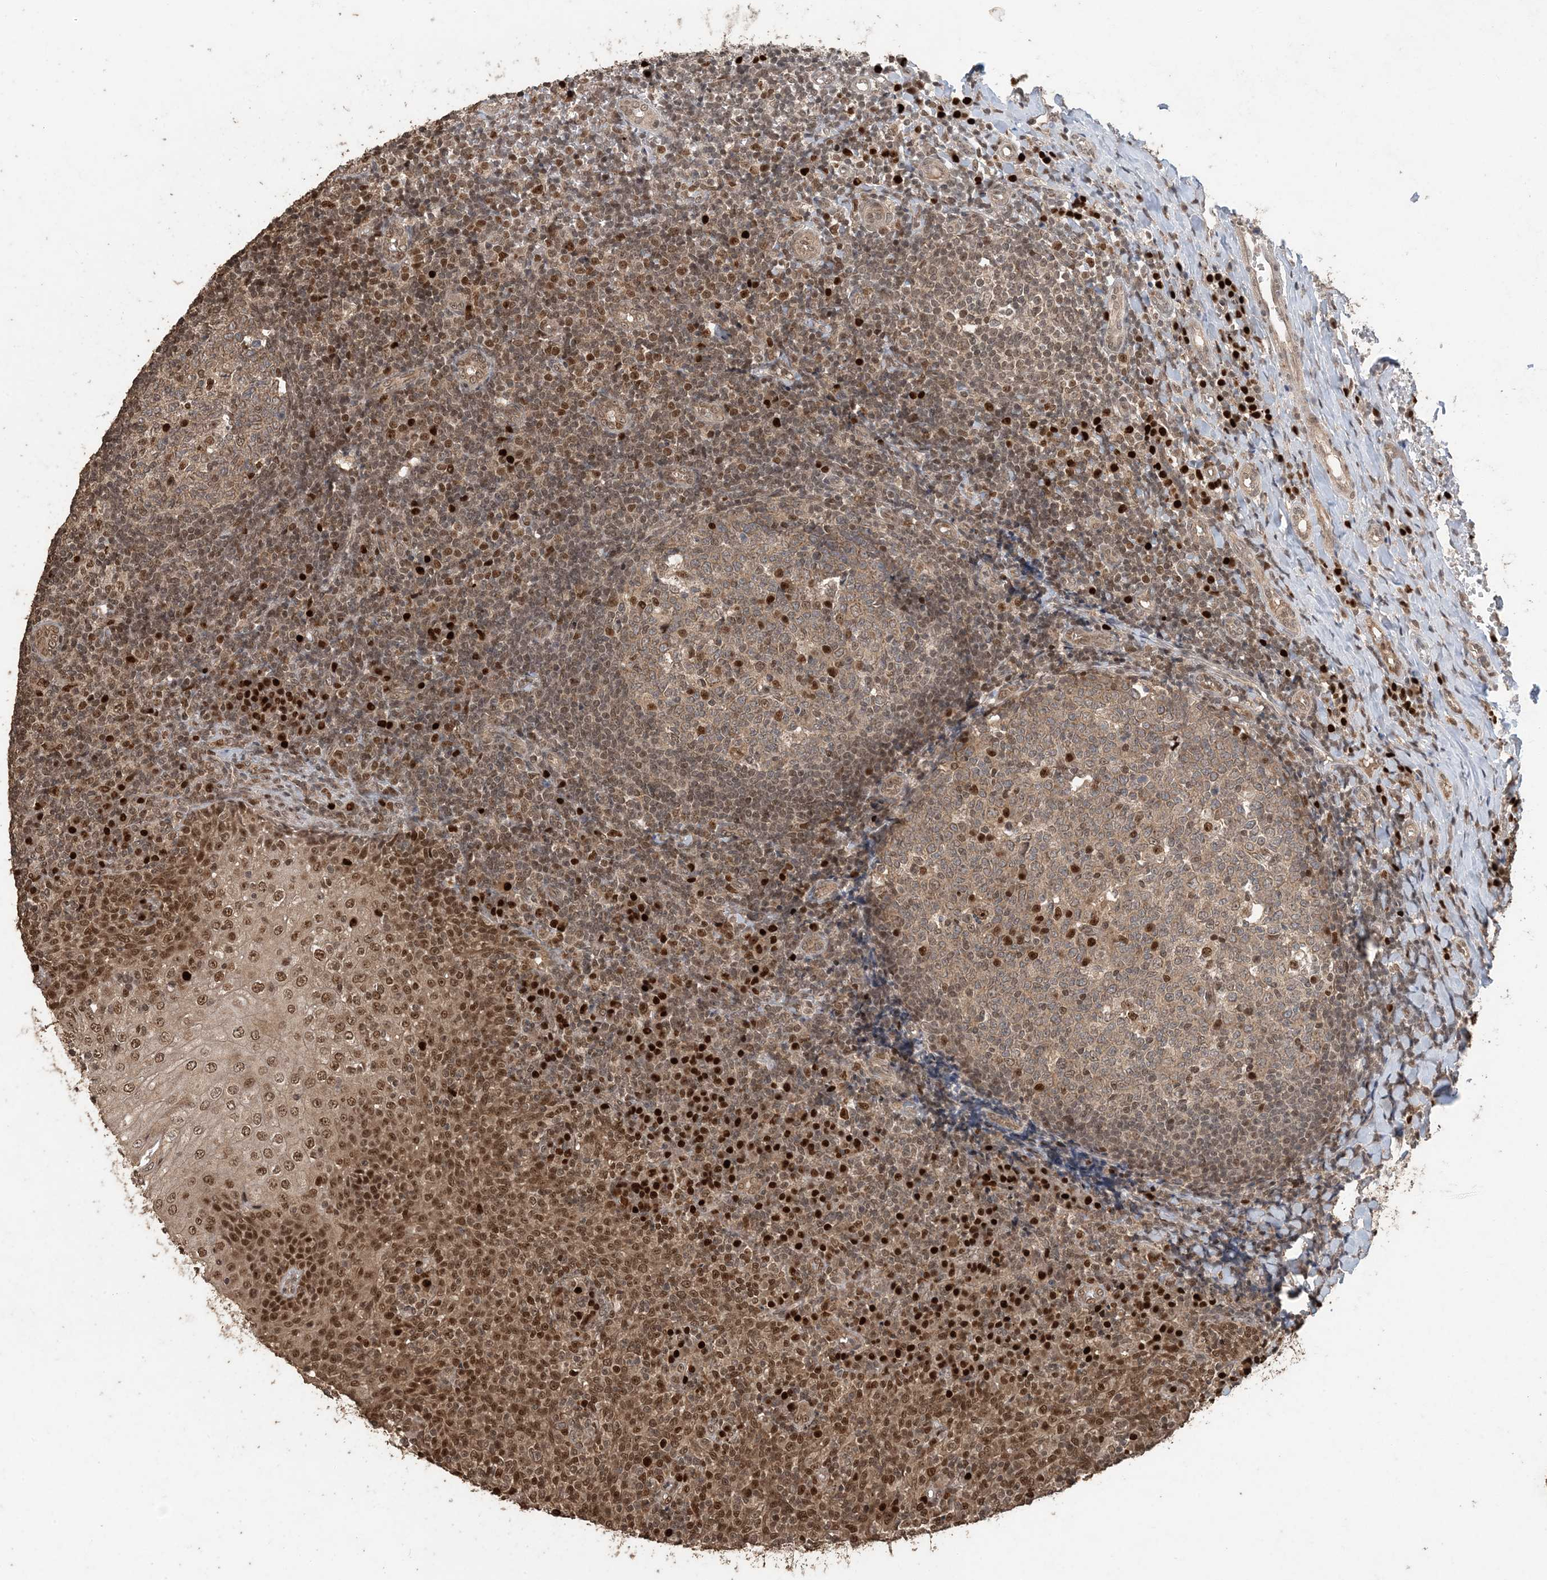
{"staining": {"intensity": "strong", "quantity": "<25%", "location": "nuclear"}, "tissue": "tonsil", "cell_type": "Germinal center cells", "image_type": "normal", "snomed": [{"axis": "morphology", "description": "Normal tissue, NOS"}, {"axis": "topography", "description": "Tonsil"}], "caption": "A brown stain highlights strong nuclear positivity of a protein in germinal center cells of unremarkable tonsil. (DAB (3,3'-diaminobenzidine) = brown stain, brightfield microscopy at high magnification).", "gene": "ATP13A2", "patient": {"sex": "female", "age": 19}}